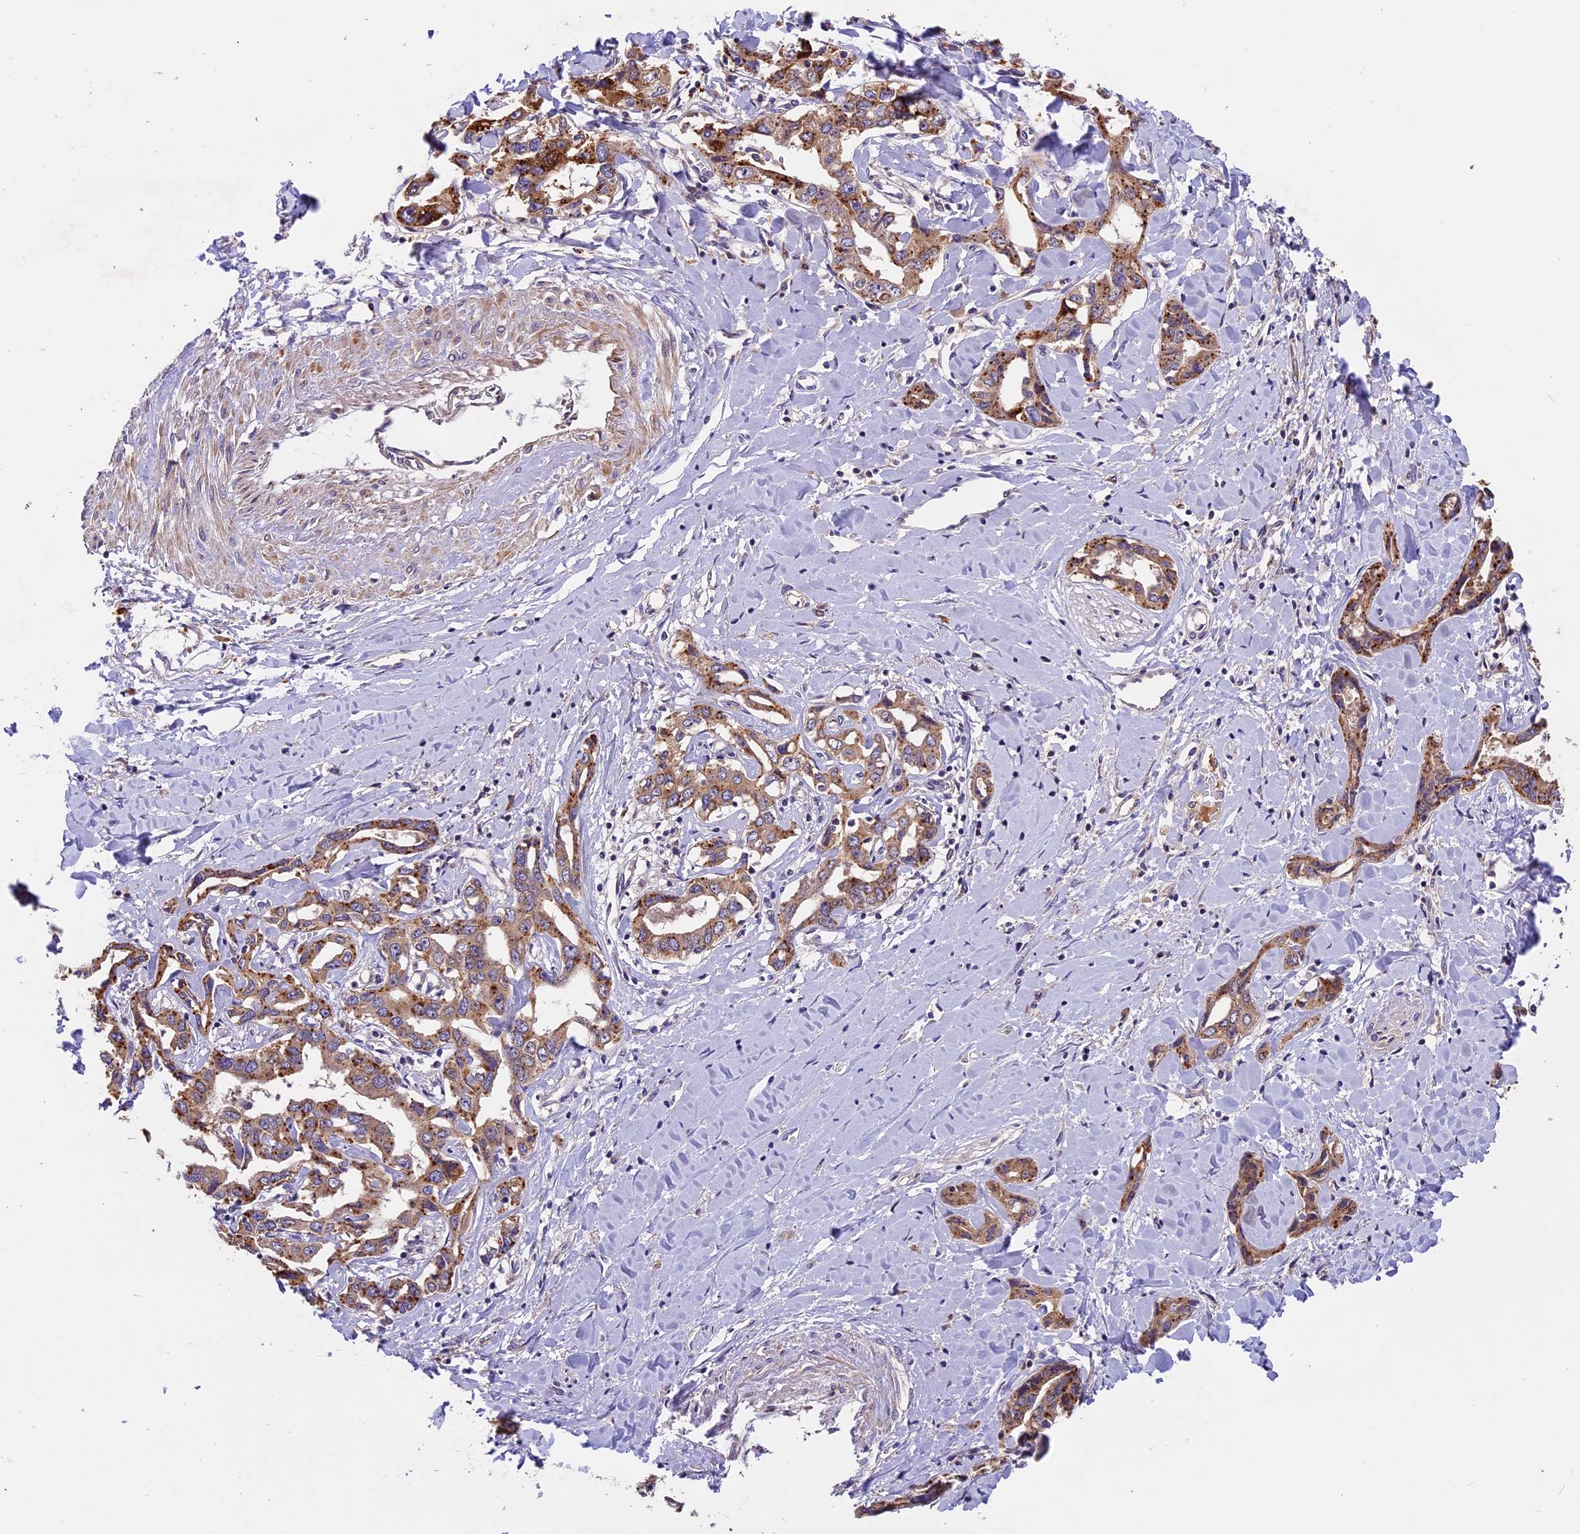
{"staining": {"intensity": "moderate", "quantity": ">75%", "location": "cytoplasmic/membranous"}, "tissue": "liver cancer", "cell_type": "Tumor cells", "image_type": "cancer", "snomed": [{"axis": "morphology", "description": "Cholangiocarcinoma"}, {"axis": "topography", "description": "Liver"}], "caption": "A medium amount of moderate cytoplasmic/membranous staining is identified in approximately >75% of tumor cells in liver cancer (cholangiocarcinoma) tissue.", "gene": "COPE", "patient": {"sex": "male", "age": 59}}